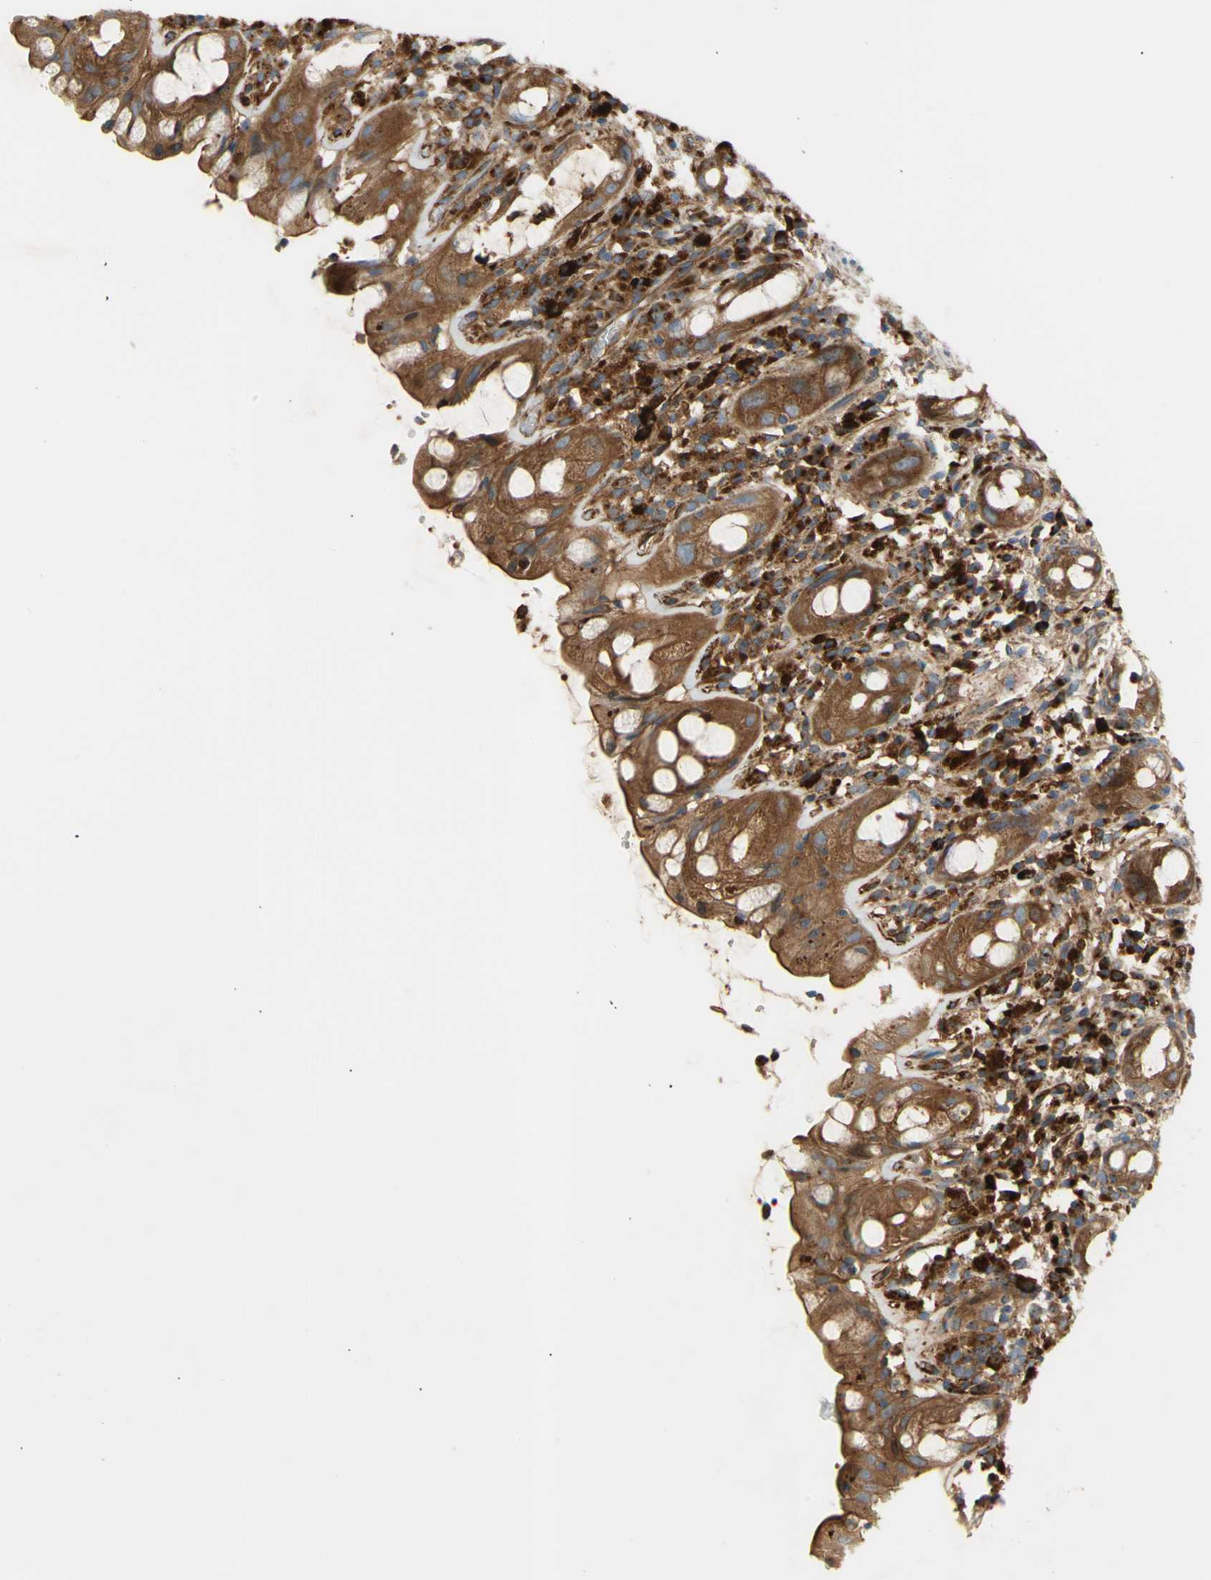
{"staining": {"intensity": "strong", "quantity": "25%-75%", "location": "cytoplasmic/membranous"}, "tissue": "rectum", "cell_type": "Glandular cells", "image_type": "normal", "snomed": [{"axis": "morphology", "description": "Normal tissue, NOS"}, {"axis": "topography", "description": "Rectum"}], "caption": "Immunohistochemistry of unremarkable rectum exhibits high levels of strong cytoplasmic/membranous positivity in approximately 25%-75% of glandular cells.", "gene": "TUBG2", "patient": {"sex": "male", "age": 44}}